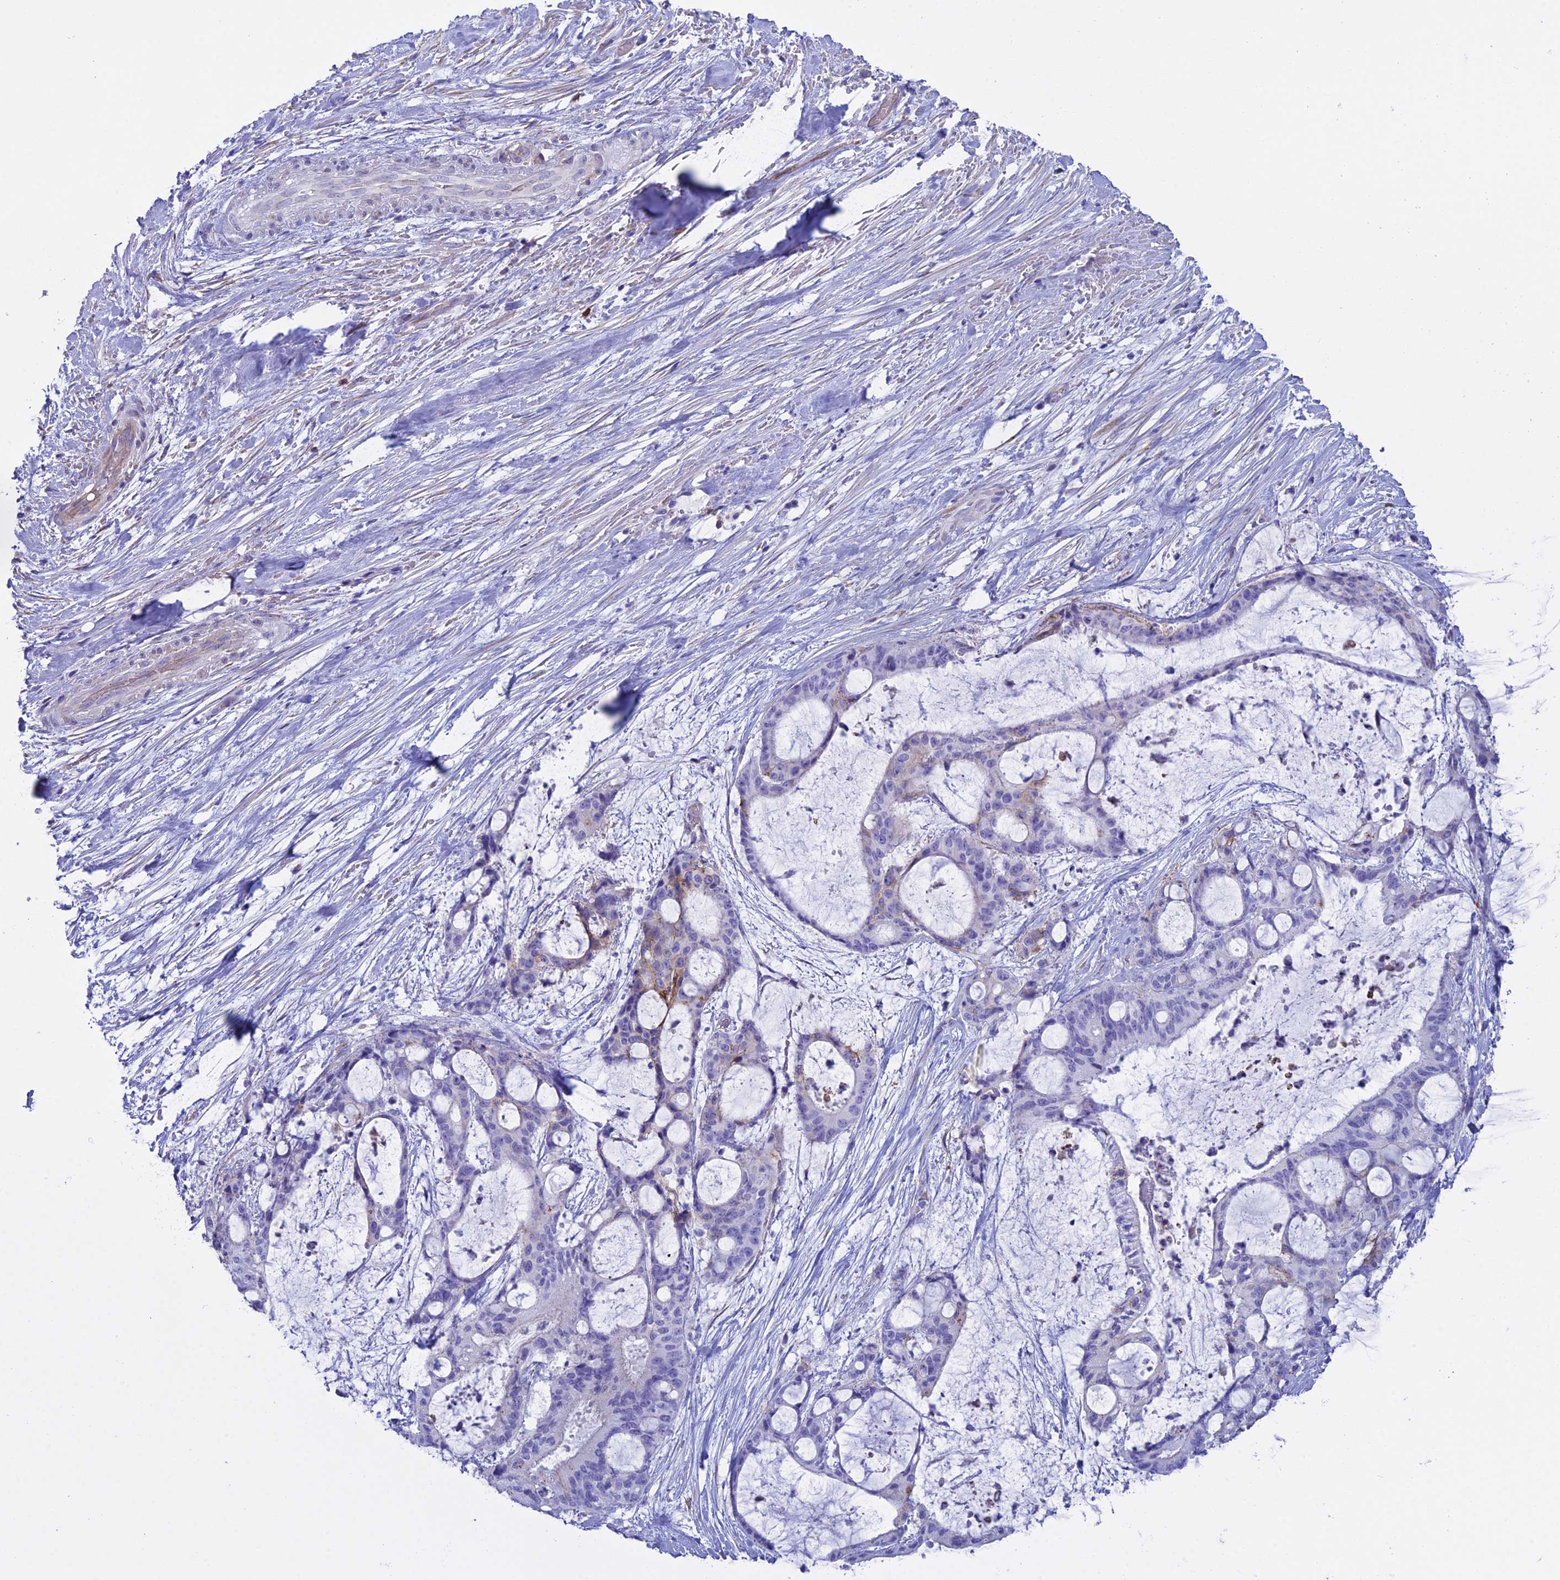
{"staining": {"intensity": "negative", "quantity": "none", "location": "none"}, "tissue": "liver cancer", "cell_type": "Tumor cells", "image_type": "cancer", "snomed": [{"axis": "morphology", "description": "Normal tissue, NOS"}, {"axis": "morphology", "description": "Cholangiocarcinoma"}, {"axis": "topography", "description": "Liver"}, {"axis": "topography", "description": "Peripheral nerve tissue"}], "caption": "Immunohistochemical staining of human cholangiocarcinoma (liver) displays no significant staining in tumor cells.", "gene": "OR1Q1", "patient": {"sex": "female", "age": 73}}